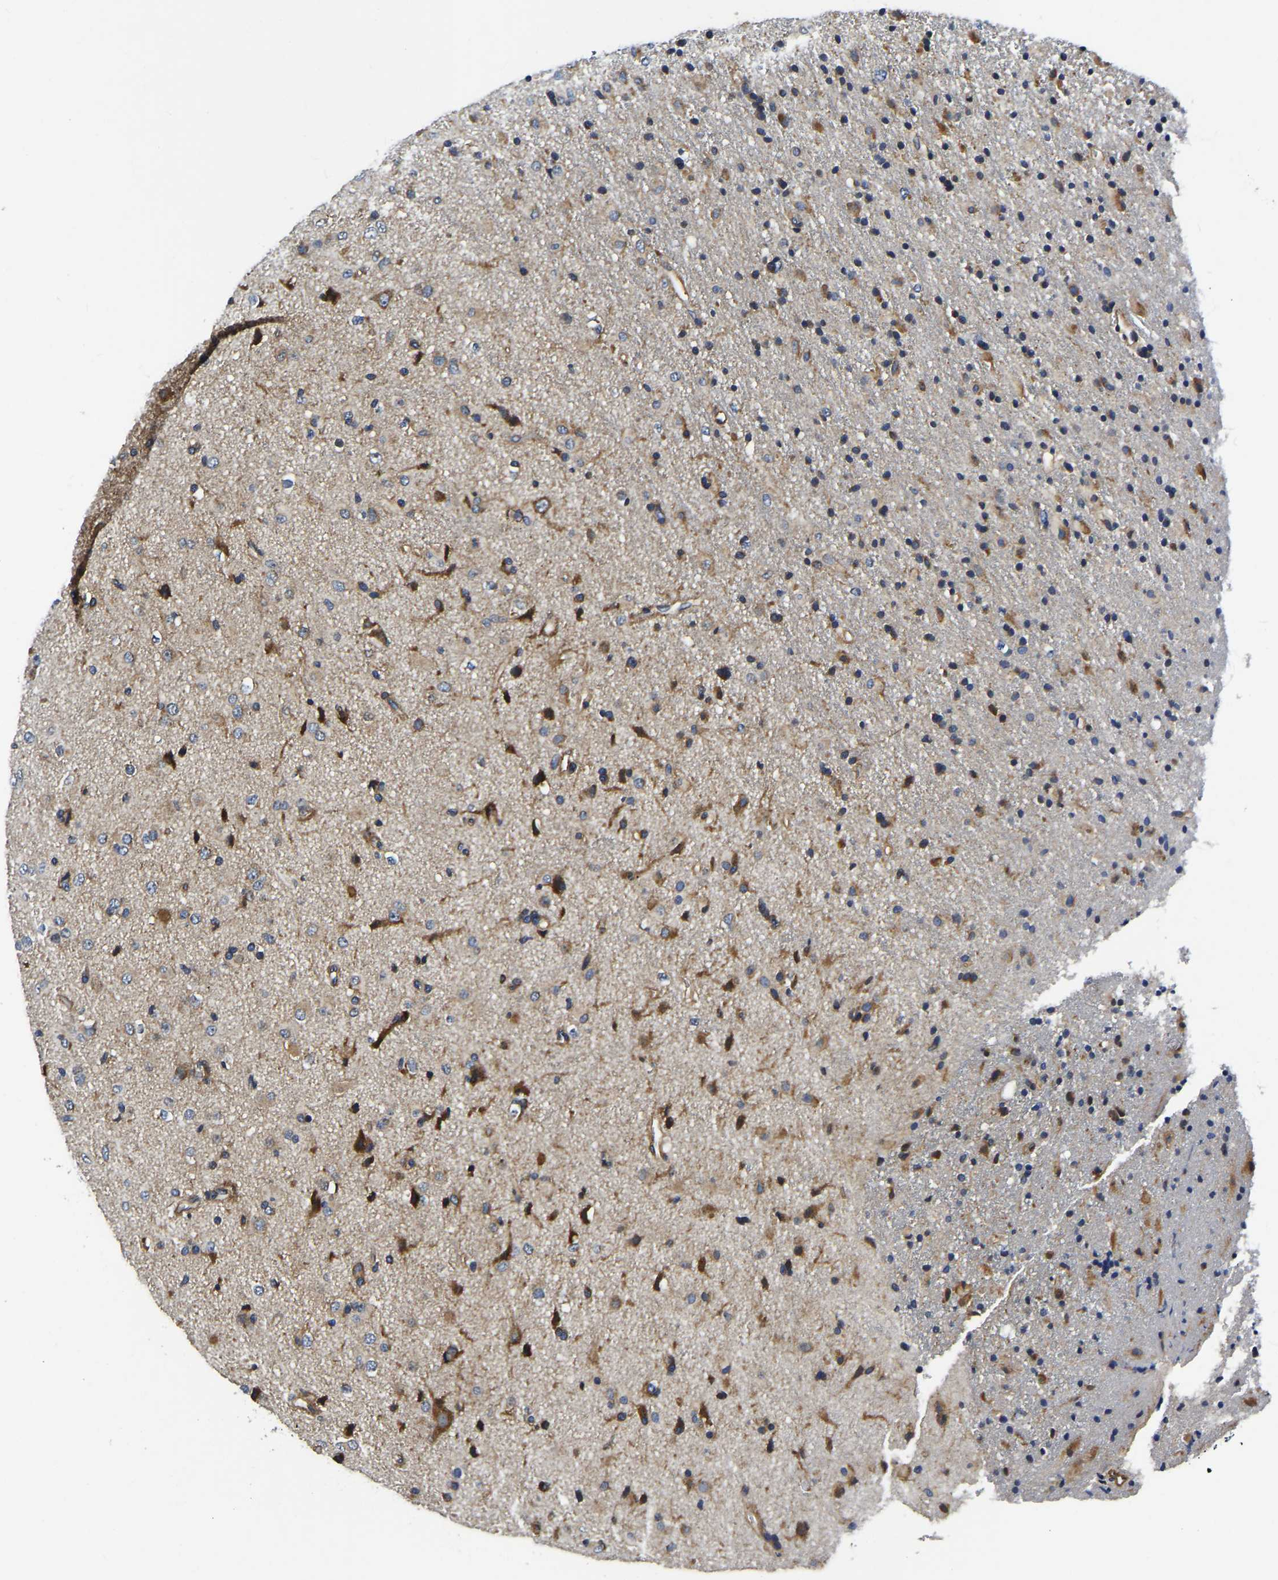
{"staining": {"intensity": "moderate", "quantity": "25%-75%", "location": "cytoplasmic/membranous"}, "tissue": "glioma", "cell_type": "Tumor cells", "image_type": "cancer", "snomed": [{"axis": "morphology", "description": "Glioma, malignant, Low grade"}, {"axis": "topography", "description": "Brain"}], "caption": "A brown stain shows moderate cytoplasmic/membranous positivity of a protein in glioma tumor cells.", "gene": "KCTD17", "patient": {"sex": "male", "age": 65}}